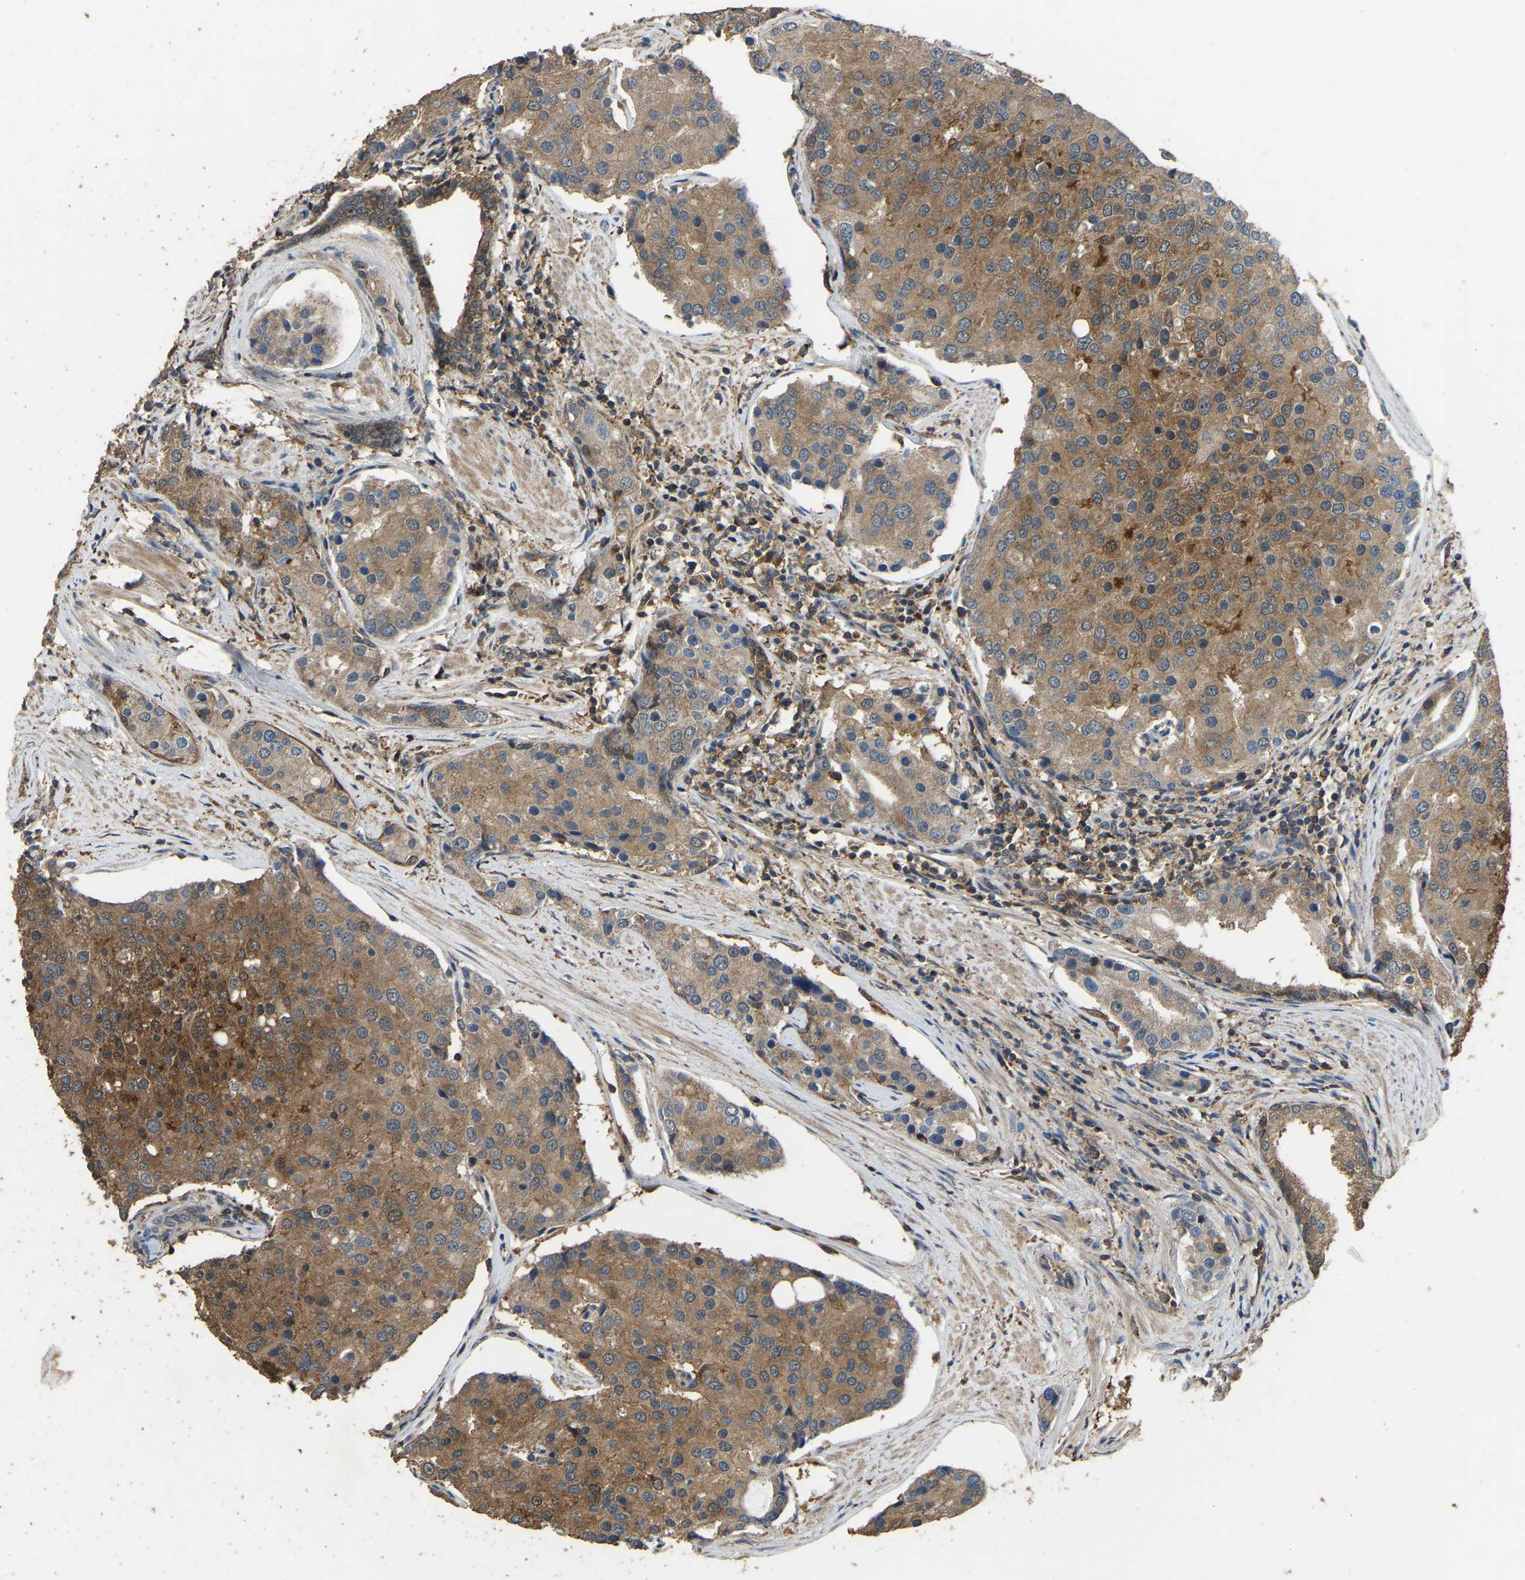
{"staining": {"intensity": "moderate", "quantity": ">75%", "location": "cytoplasmic/membranous"}, "tissue": "prostate cancer", "cell_type": "Tumor cells", "image_type": "cancer", "snomed": [{"axis": "morphology", "description": "Adenocarcinoma, High grade"}, {"axis": "topography", "description": "Prostate"}], "caption": "Immunohistochemistry photomicrograph of neoplastic tissue: human prostate high-grade adenocarcinoma stained using immunohistochemistry (IHC) demonstrates medium levels of moderate protein expression localized specifically in the cytoplasmic/membranous of tumor cells, appearing as a cytoplasmic/membranous brown color.", "gene": "FHIT", "patient": {"sex": "male", "age": 50}}